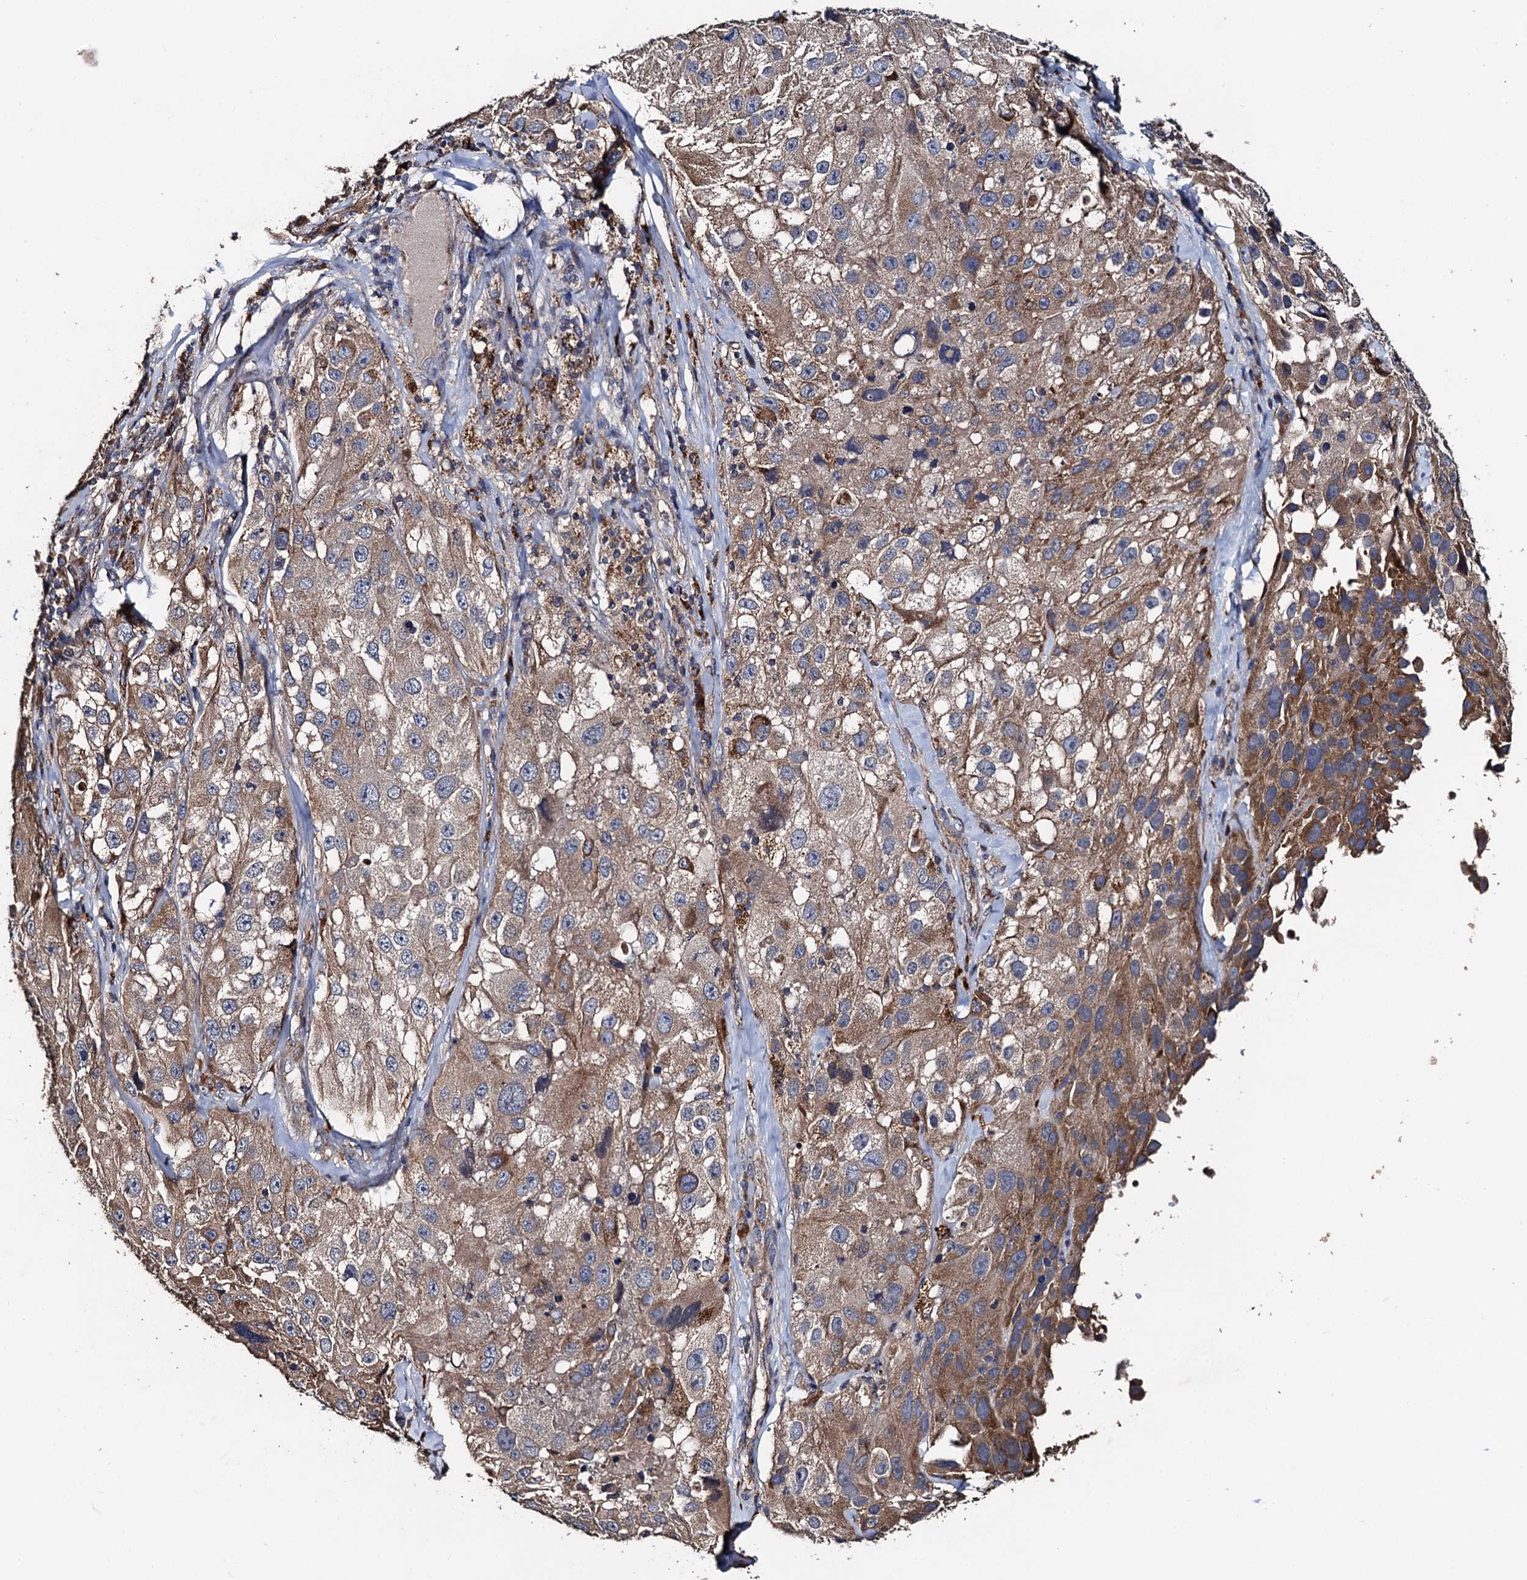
{"staining": {"intensity": "moderate", "quantity": ">75%", "location": "cytoplasmic/membranous"}, "tissue": "melanoma", "cell_type": "Tumor cells", "image_type": "cancer", "snomed": [{"axis": "morphology", "description": "Malignant melanoma, Metastatic site"}, {"axis": "topography", "description": "Lymph node"}], "caption": "Immunohistochemistry (IHC) staining of malignant melanoma (metastatic site), which displays medium levels of moderate cytoplasmic/membranous staining in about >75% of tumor cells indicating moderate cytoplasmic/membranous protein positivity. The staining was performed using DAB (brown) for protein detection and nuclei were counterstained in hematoxylin (blue).", "gene": "PPTC7", "patient": {"sex": "male", "age": 62}}